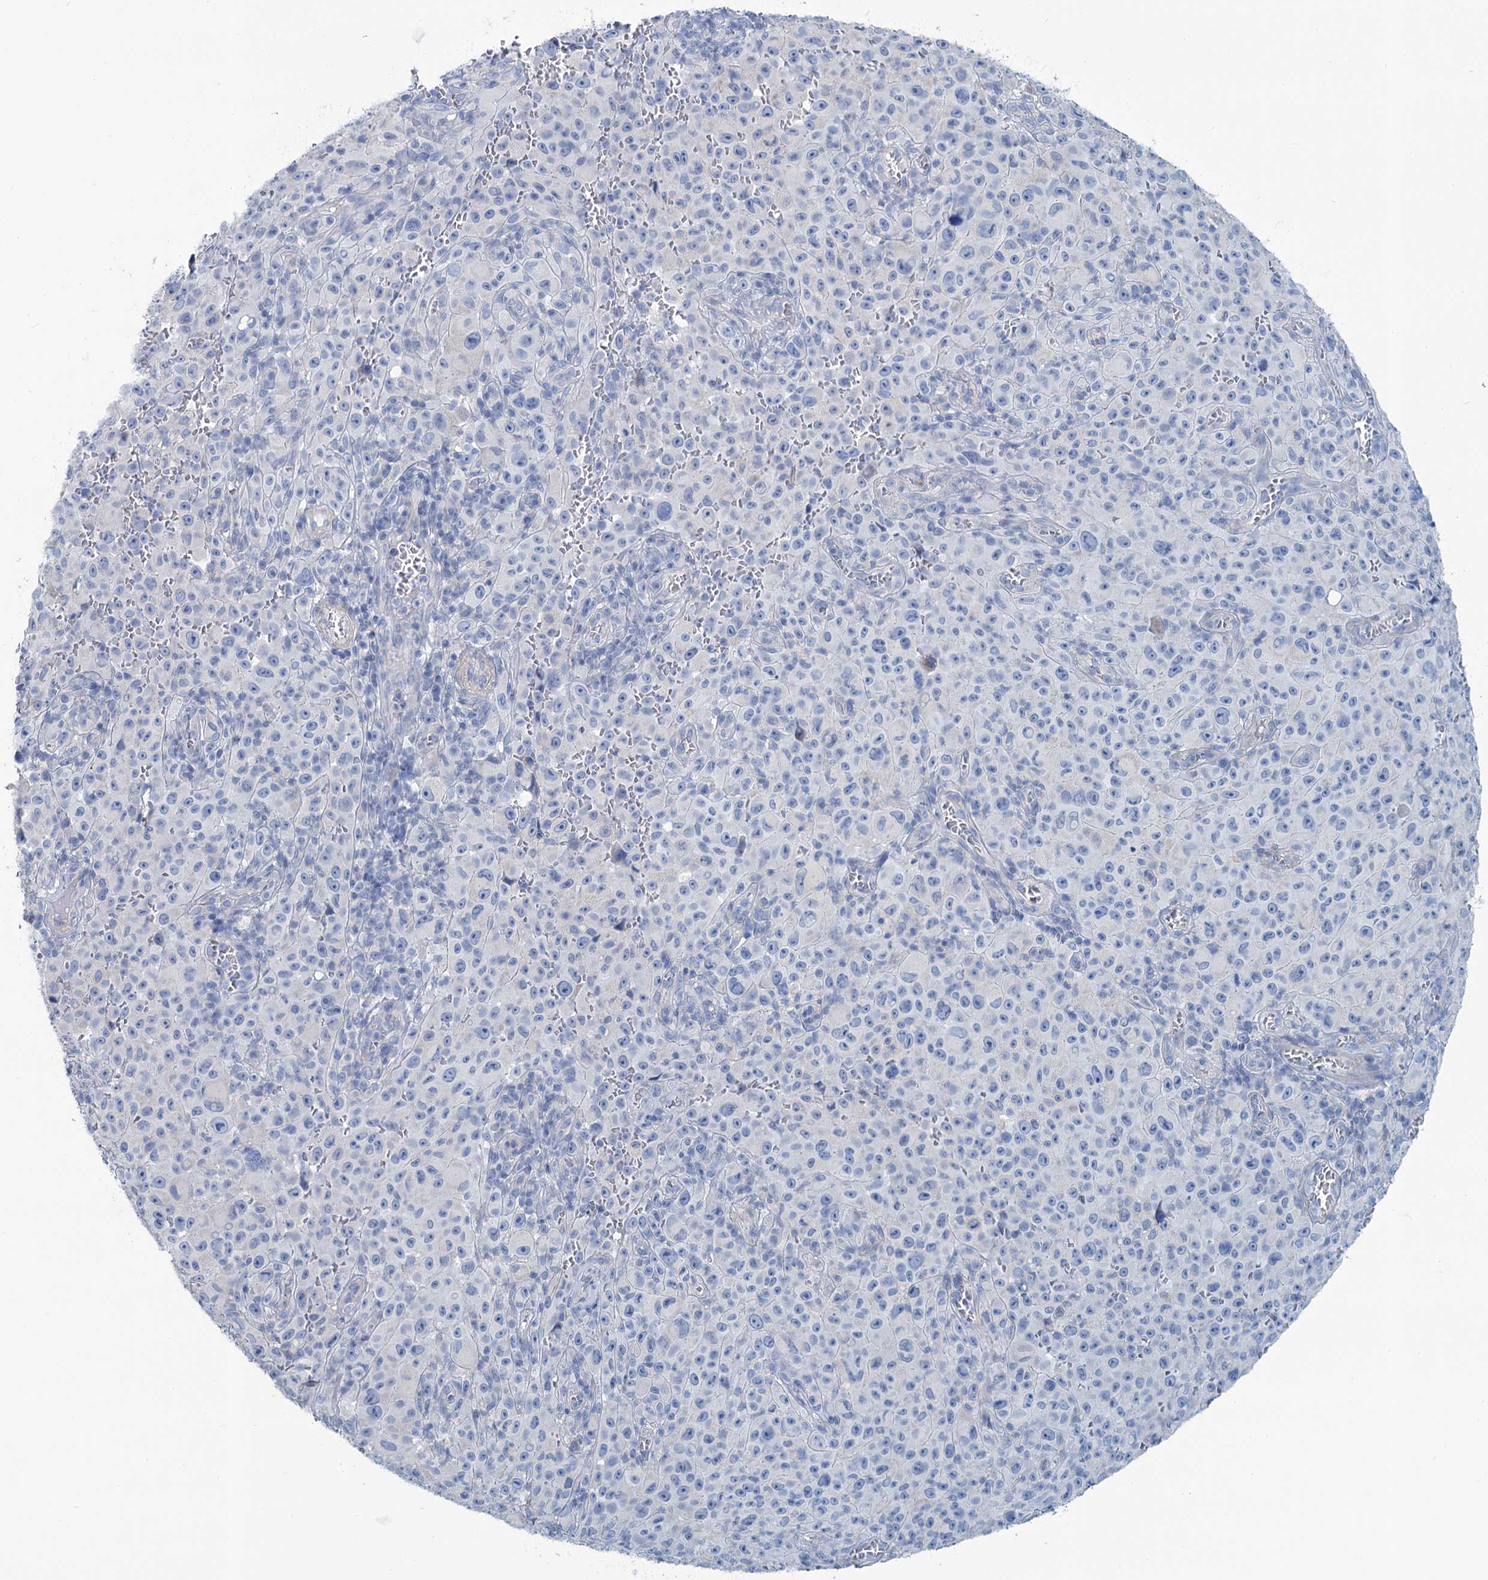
{"staining": {"intensity": "negative", "quantity": "none", "location": "none"}, "tissue": "melanoma", "cell_type": "Tumor cells", "image_type": "cancer", "snomed": [{"axis": "morphology", "description": "Malignant melanoma, NOS"}, {"axis": "topography", "description": "Skin"}], "caption": "This is a micrograph of immunohistochemistry (IHC) staining of melanoma, which shows no staining in tumor cells.", "gene": "SLC1A3", "patient": {"sex": "female", "age": 82}}